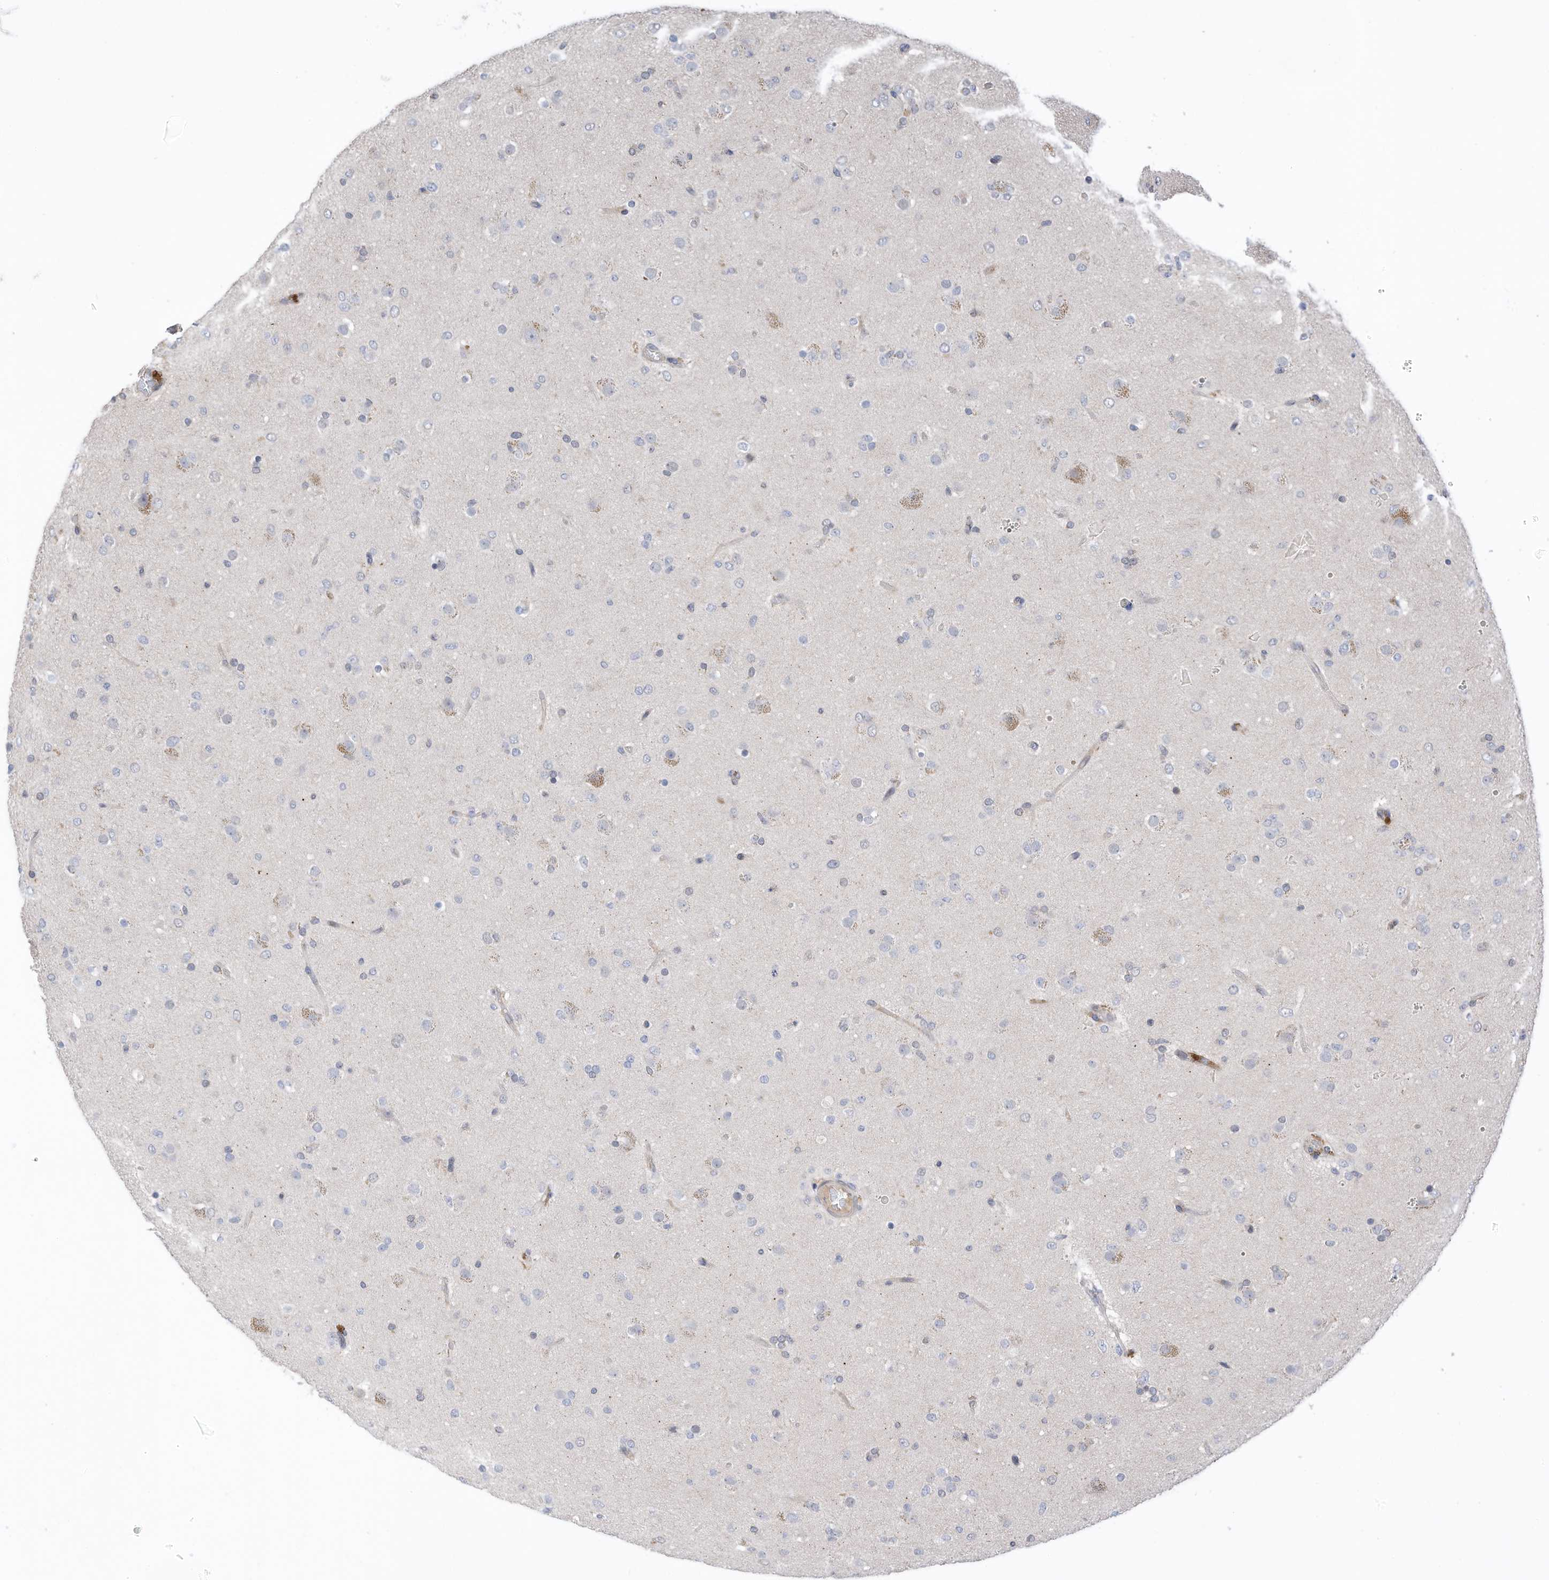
{"staining": {"intensity": "negative", "quantity": "none", "location": "none"}, "tissue": "glioma", "cell_type": "Tumor cells", "image_type": "cancer", "snomed": [{"axis": "morphology", "description": "Glioma, malignant, Low grade"}, {"axis": "topography", "description": "Brain"}], "caption": "Image shows no significant protein staining in tumor cells of glioma.", "gene": "REC8", "patient": {"sex": "male", "age": 65}}